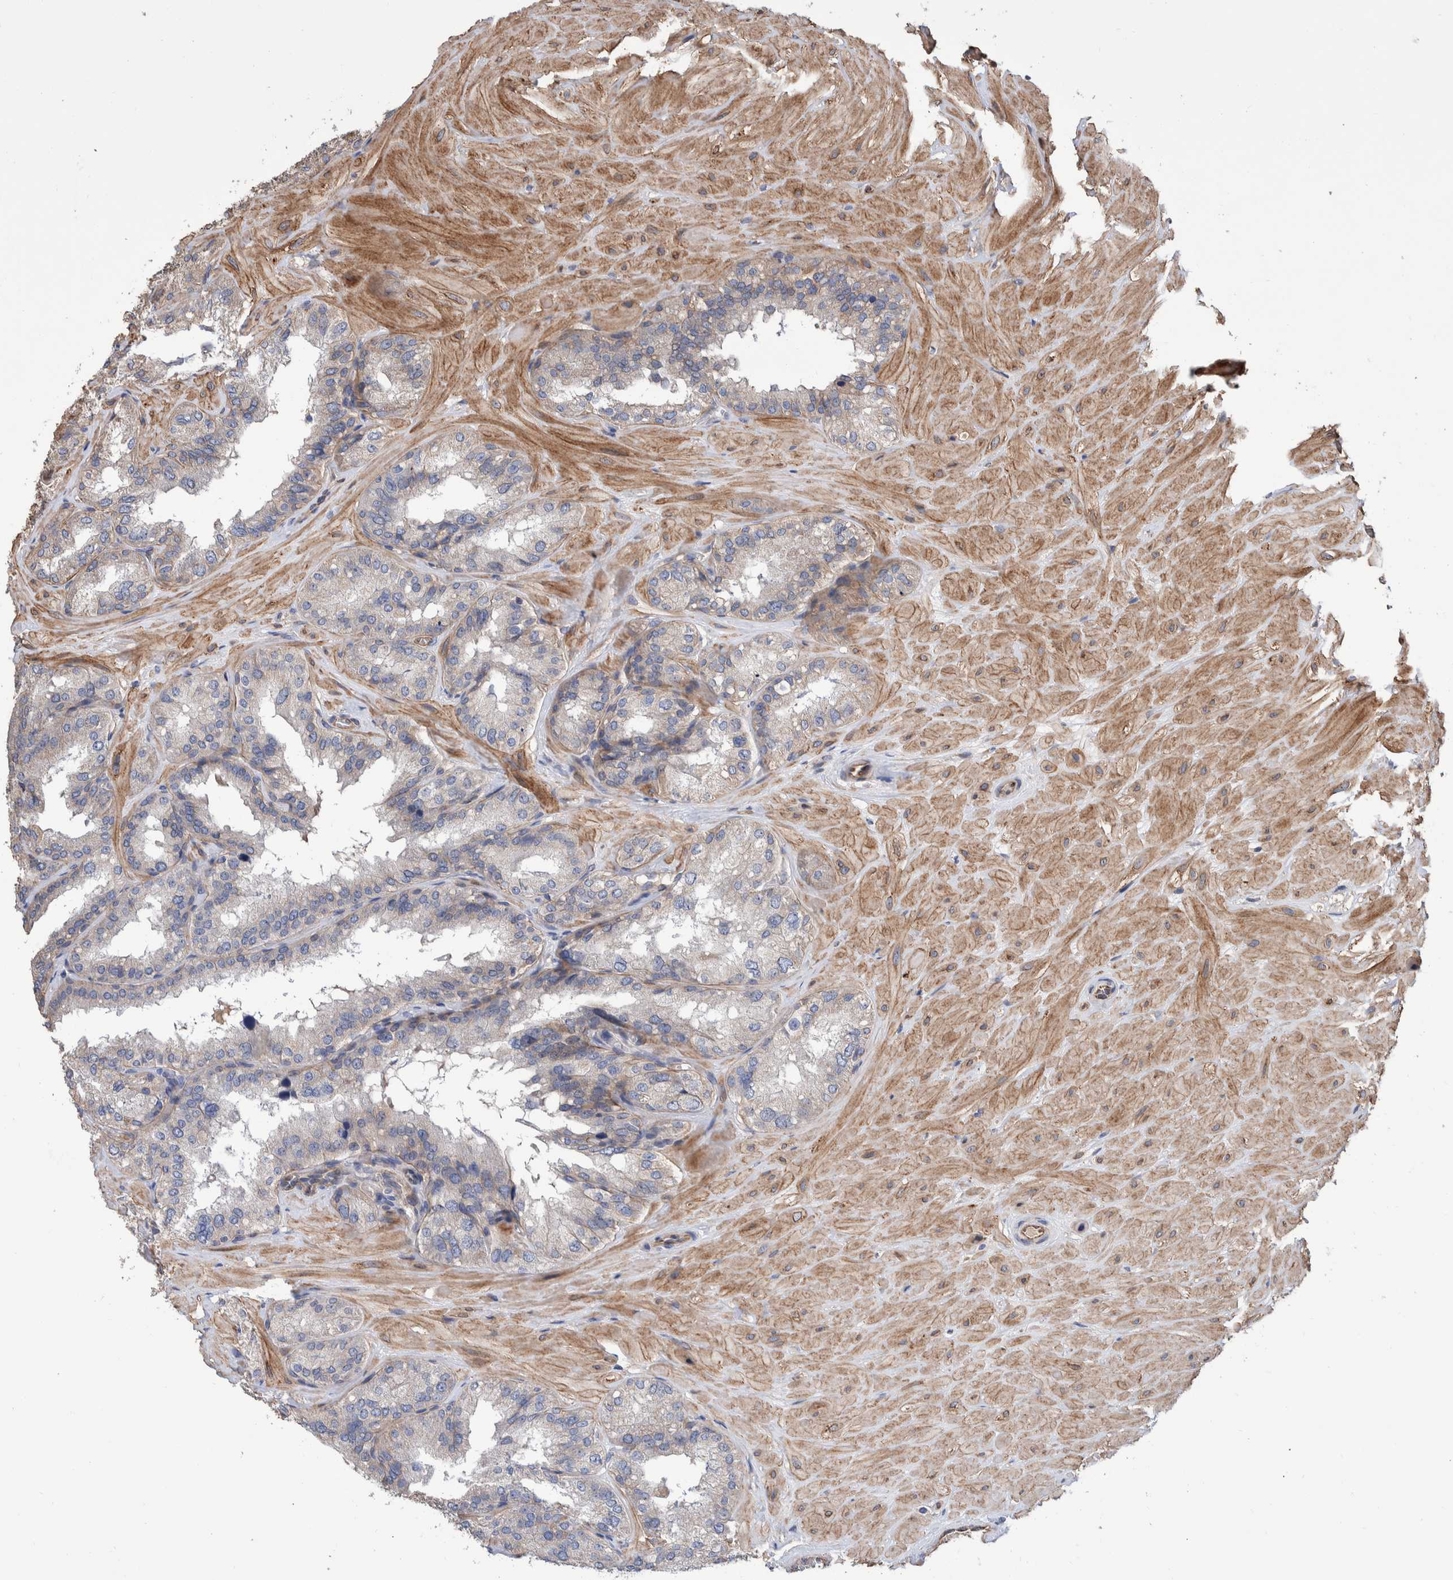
{"staining": {"intensity": "weak", "quantity": "<25%", "location": "cytoplasmic/membranous"}, "tissue": "seminal vesicle", "cell_type": "Glandular cells", "image_type": "normal", "snomed": [{"axis": "morphology", "description": "Normal tissue, NOS"}, {"axis": "topography", "description": "Prostate"}, {"axis": "topography", "description": "Seminal veicle"}], "caption": "High magnification brightfield microscopy of normal seminal vesicle stained with DAB (3,3'-diaminobenzidine) (brown) and counterstained with hematoxylin (blue): glandular cells show no significant staining. Nuclei are stained in blue.", "gene": "SLC45A4", "patient": {"sex": "male", "age": 51}}